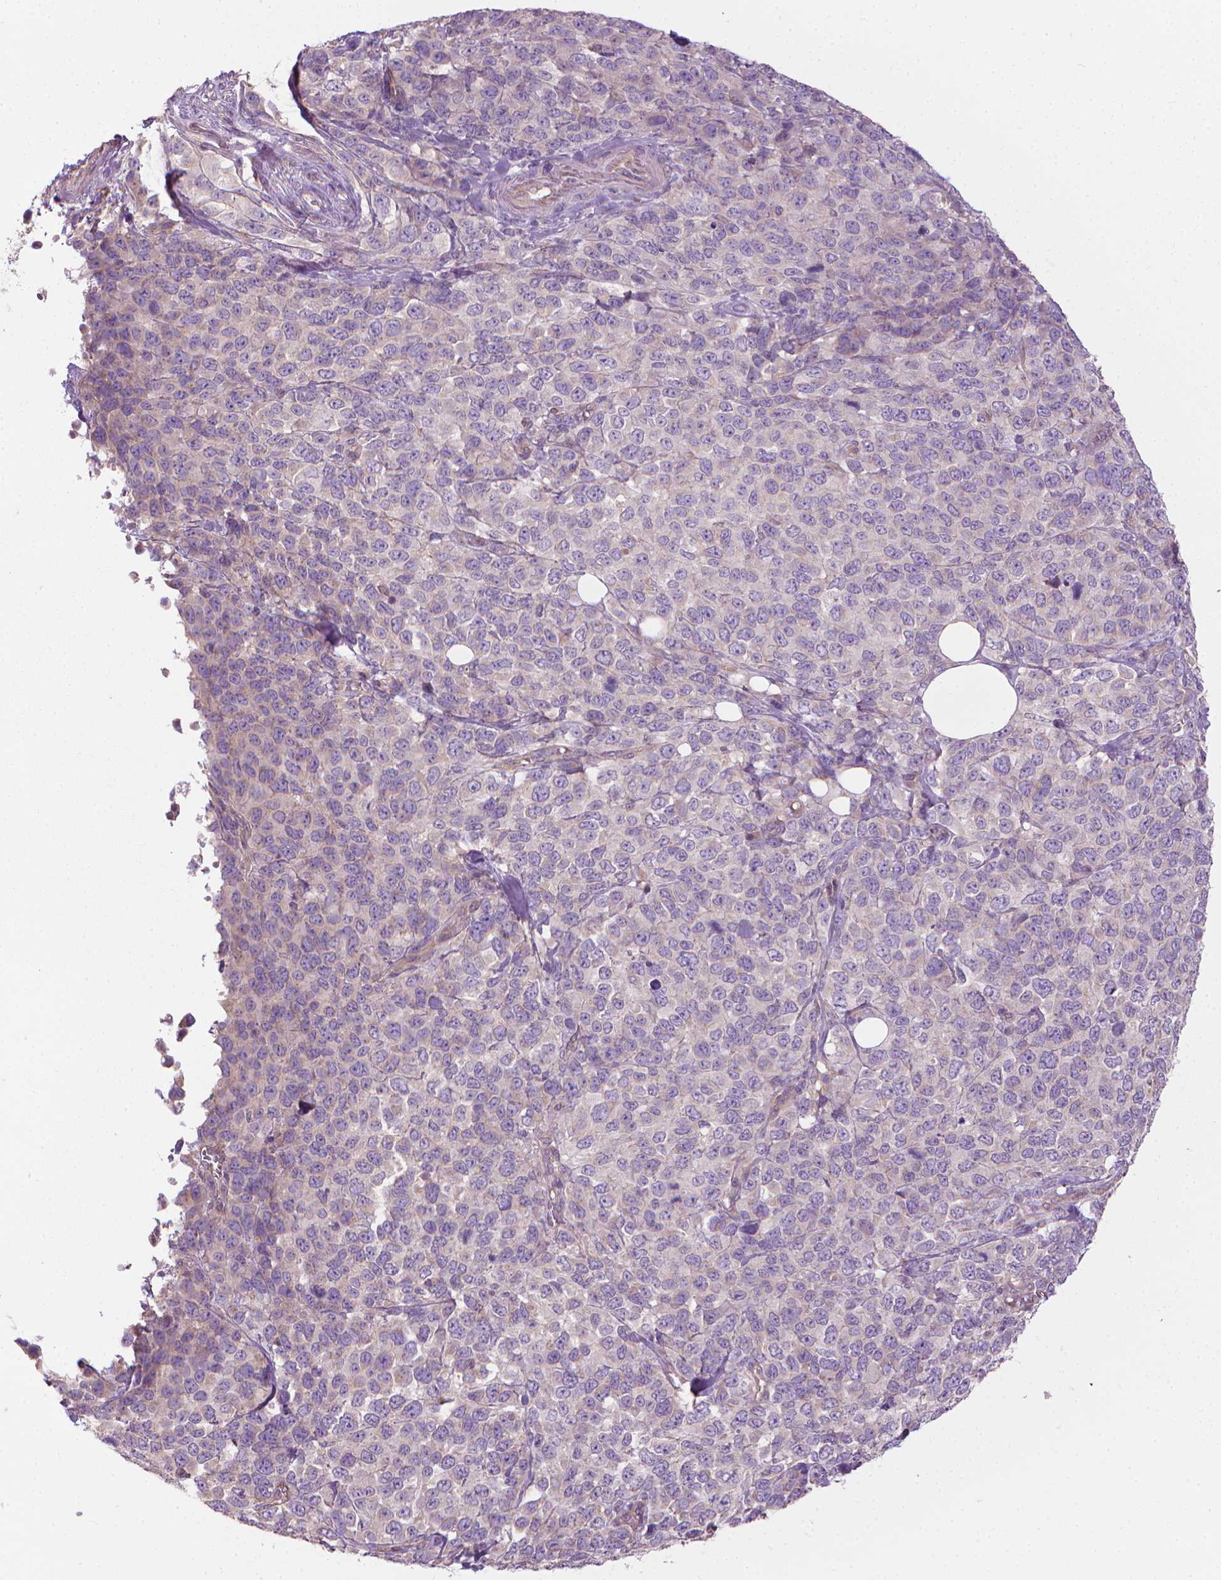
{"staining": {"intensity": "negative", "quantity": "none", "location": "none"}, "tissue": "melanoma", "cell_type": "Tumor cells", "image_type": "cancer", "snomed": [{"axis": "morphology", "description": "Malignant melanoma, Metastatic site"}, {"axis": "topography", "description": "Skin"}], "caption": "Tumor cells are negative for protein expression in human malignant melanoma (metastatic site). The staining is performed using DAB brown chromogen with nuclei counter-stained in using hematoxylin.", "gene": "RIIAD1", "patient": {"sex": "male", "age": 84}}